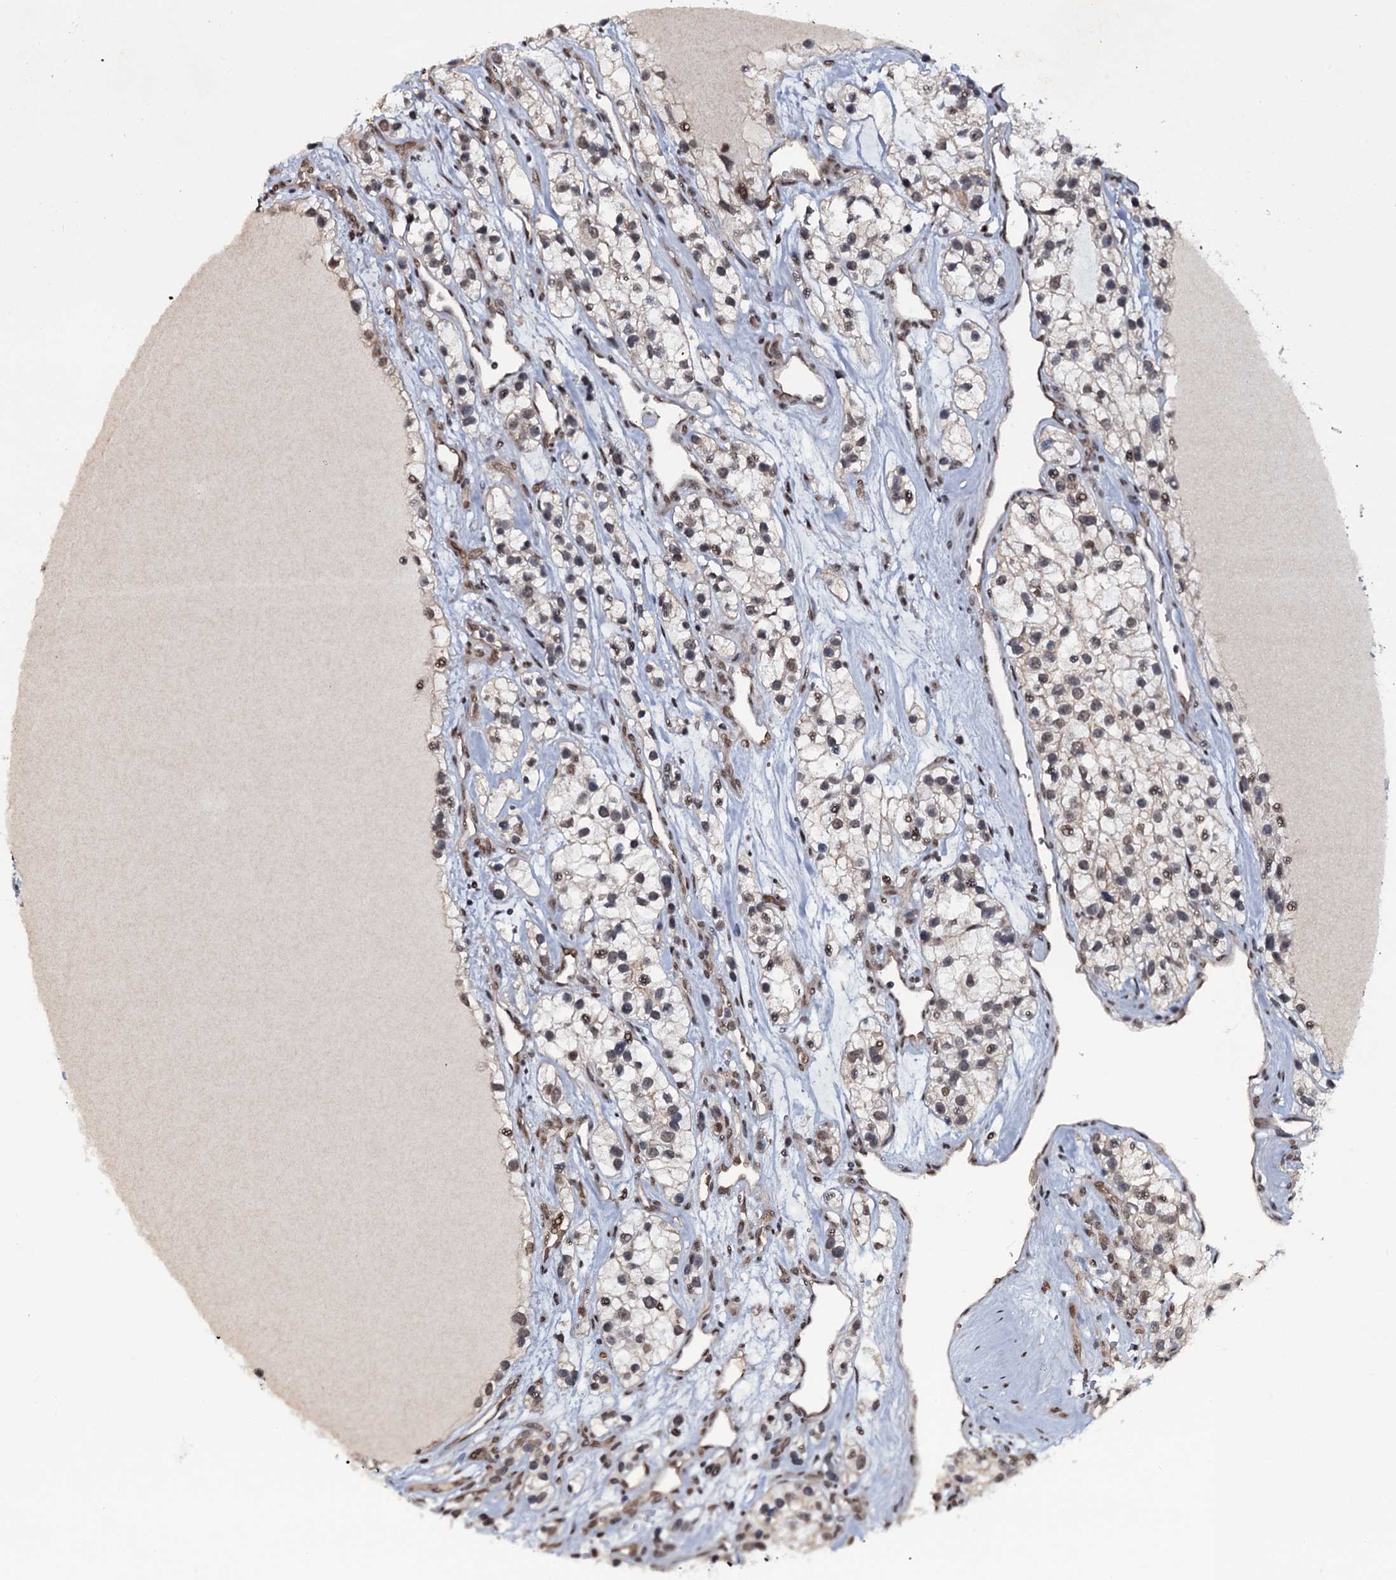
{"staining": {"intensity": "weak", "quantity": "<25%", "location": "nuclear"}, "tissue": "renal cancer", "cell_type": "Tumor cells", "image_type": "cancer", "snomed": [{"axis": "morphology", "description": "Adenocarcinoma, NOS"}, {"axis": "topography", "description": "Kidney"}], "caption": "DAB (3,3'-diaminobenzidine) immunohistochemical staining of human adenocarcinoma (renal) demonstrates no significant expression in tumor cells.", "gene": "SH2D4B", "patient": {"sex": "female", "age": 57}}